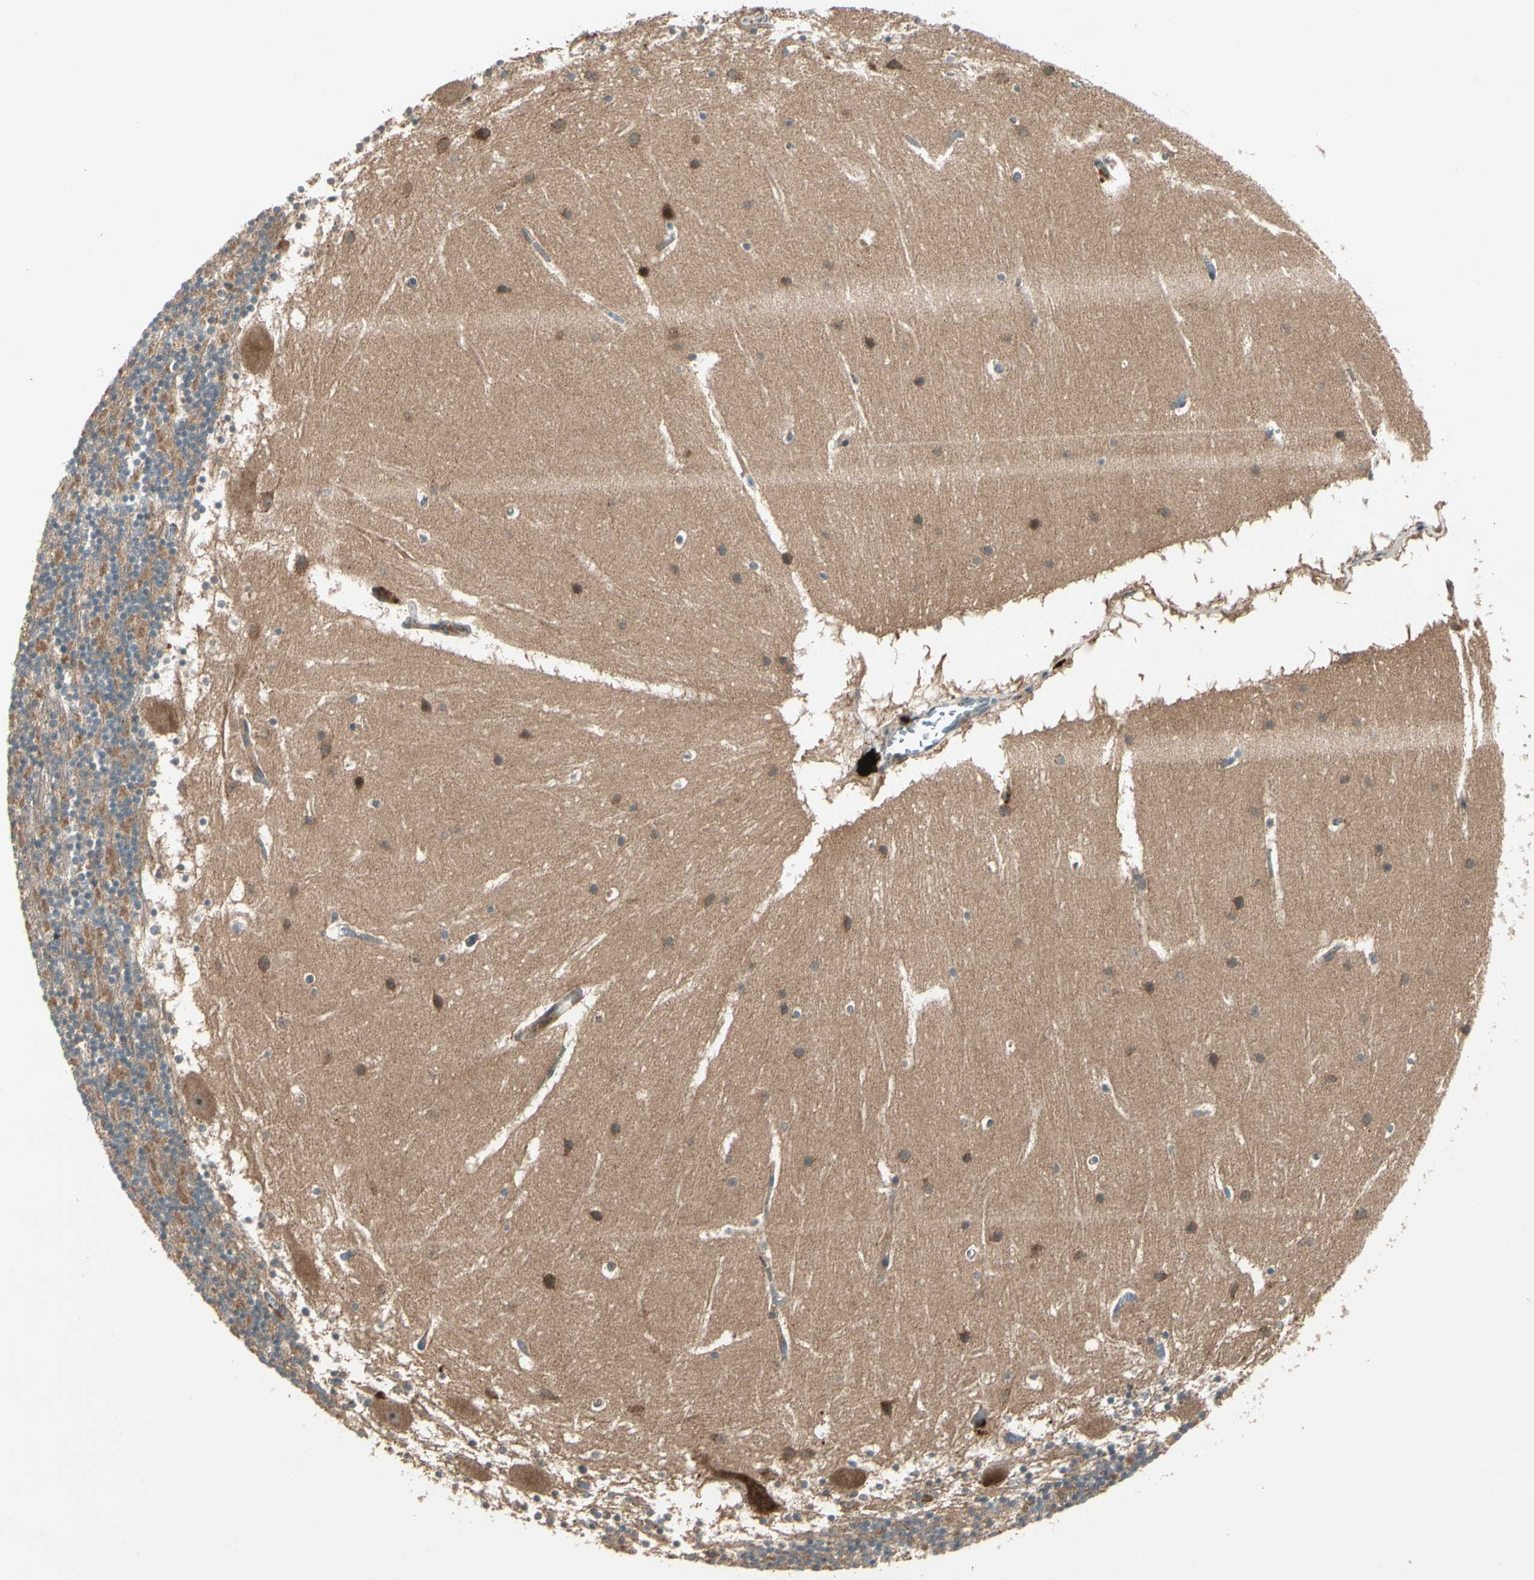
{"staining": {"intensity": "moderate", "quantity": "25%-75%", "location": "cytoplasmic/membranous"}, "tissue": "cerebellum", "cell_type": "Cells in granular layer", "image_type": "normal", "snomed": [{"axis": "morphology", "description": "Normal tissue, NOS"}, {"axis": "topography", "description": "Cerebellum"}], "caption": "An IHC photomicrograph of unremarkable tissue is shown. Protein staining in brown labels moderate cytoplasmic/membranous positivity in cerebellum within cells in granular layer. The staining is performed using DAB (3,3'-diaminobenzidine) brown chromogen to label protein expression. The nuclei are counter-stained blue using hematoxylin.", "gene": "ACVR1C", "patient": {"sex": "male", "age": 45}}